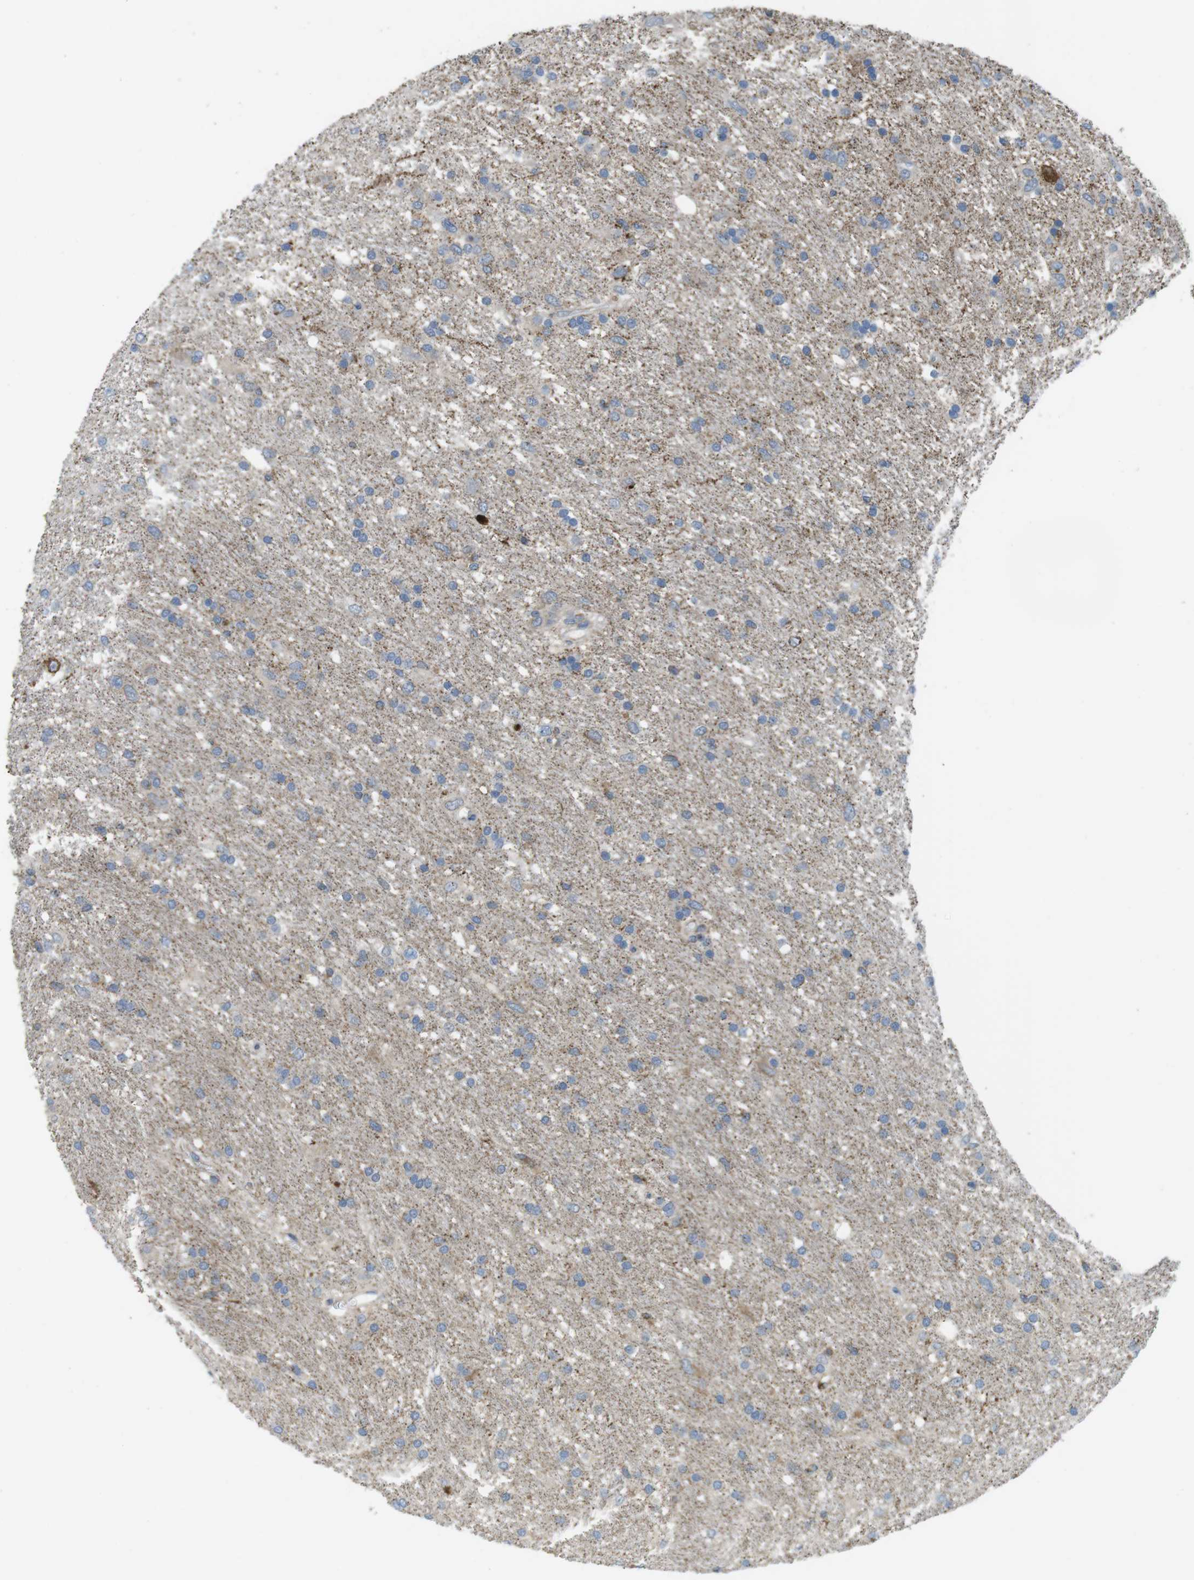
{"staining": {"intensity": "moderate", "quantity": "25%-75%", "location": "cytoplasmic/membranous"}, "tissue": "glioma", "cell_type": "Tumor cells", "image_type": "cancer", "snomed": [{"axis": "morphology", "description": "Glioma, malignant, Low grade"}, {"axis": "topography", "description": "Brain"}], "caption": "IHC (DAB) staining of human malignant glioma (low-grade) shows moderate cytoplasmic/membranous protein positivity in about 25%-75% of tumor cells.", "gene": "GRIK2", "patient": {"sex": "male", "age": 77}}